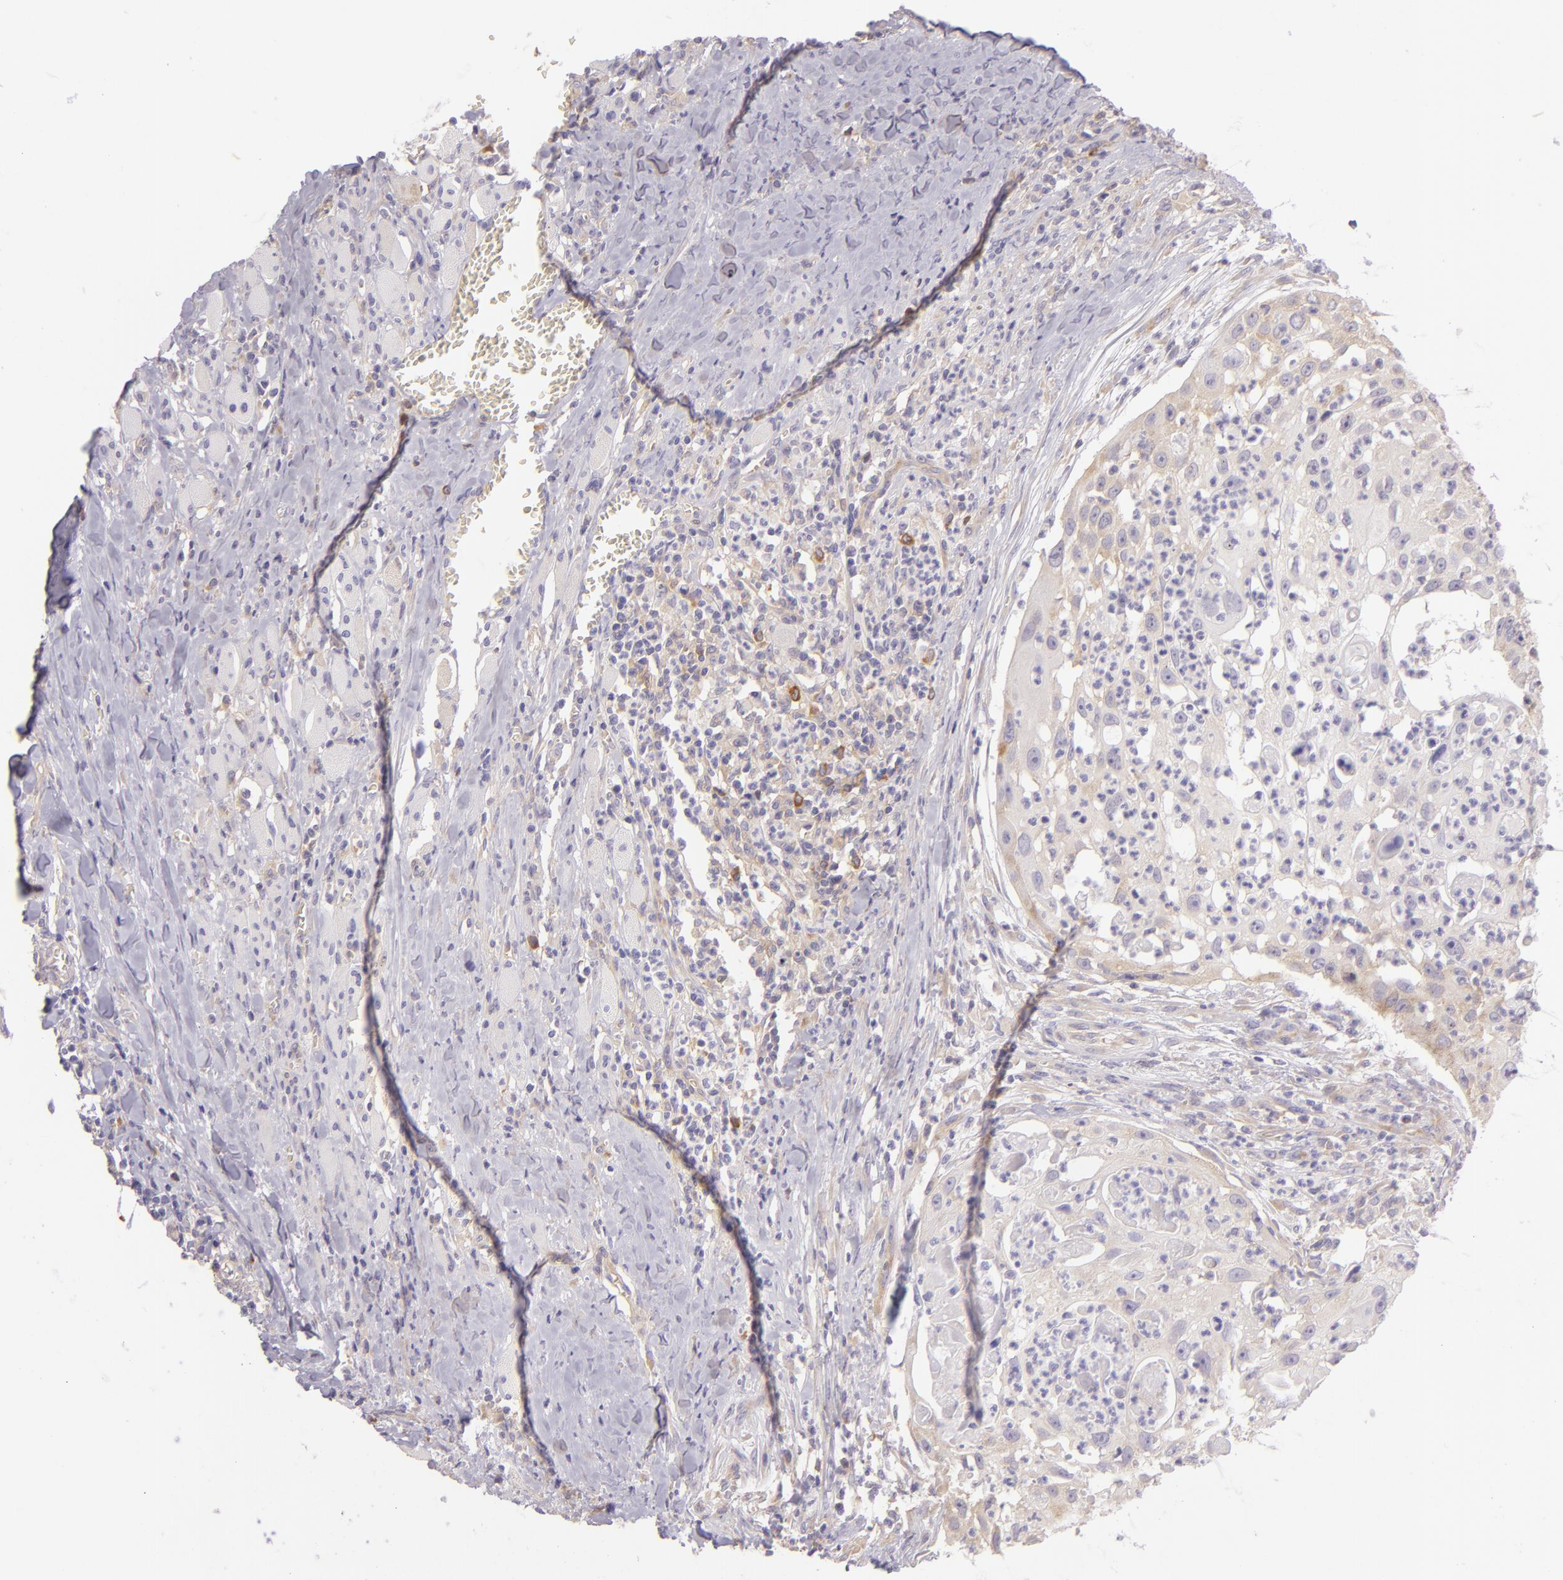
{"staining": {"intensity": "weak", "quantity": "<25%", "location": "cytoplasmic/membranous"}, "tissue": "head and neck cancer", "cell_type": "Tumor cells", "image_type": "cancer", "snomed": [{"axis": "morphology", "description": "Squamous cell carcinoma, NOS"}, {"axis": "topography", "description": "Head-Neck"}], "caption": "Squamous cell carcinoma (head and neck) was stained to show a protein in brown. There is no significant positivity in tumor cells. (DAB (3,3'-diaminobenzidine) immunohistochemistry (IHC) visualized using brightfield microscopy, high magnification).", "gene": "ZC3H7B", "patient": {"sex": "male", "age": 64}}